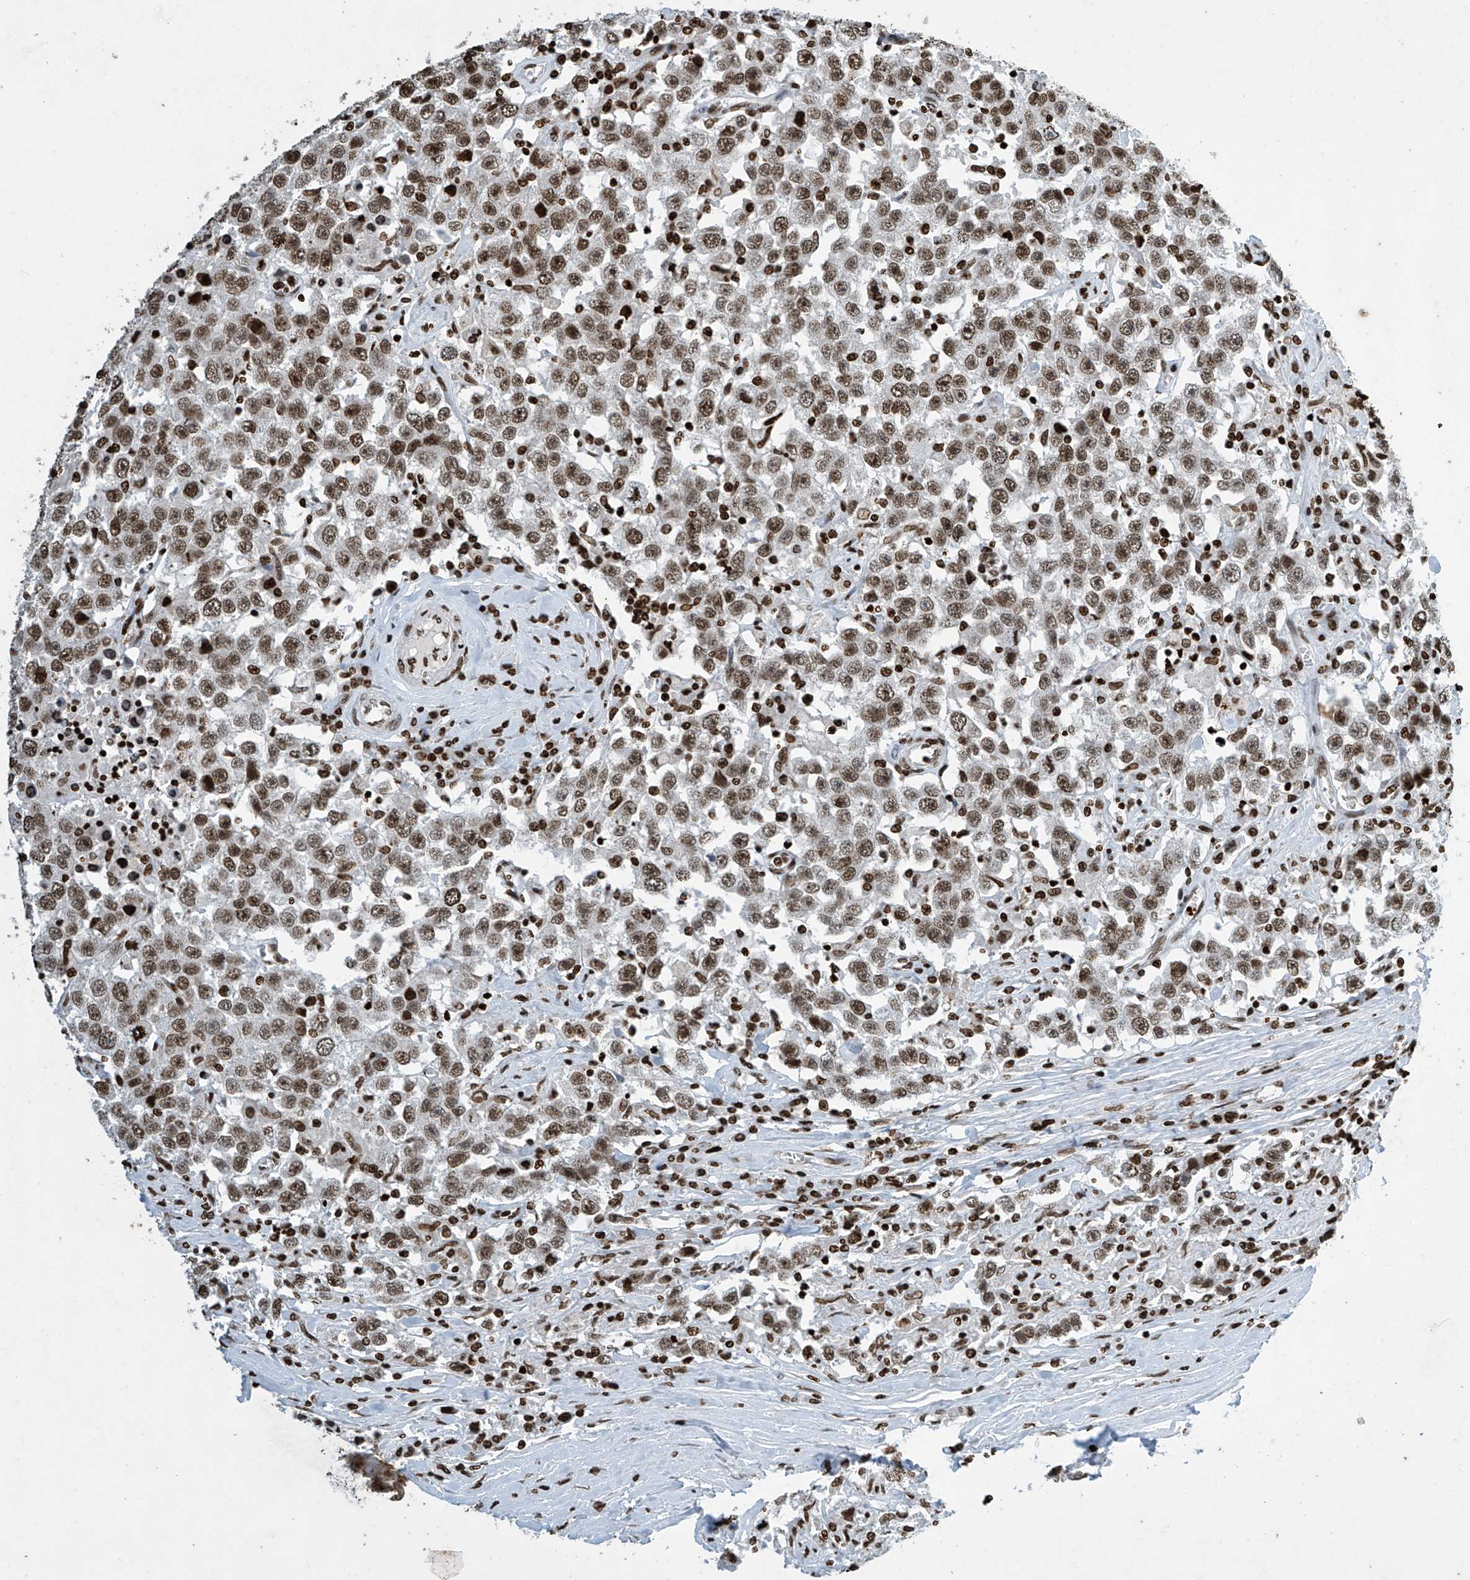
{"staining": {"intensity": "moderate", "quantity": ">75%", "location": "nuclear"}, "tissue": "testis cancer", "cell_type": "Tumor cells", "image_type": "cancer", "snomed": [{"axis": "morphology", "description": "Seminoma, NOS"}, {"axis": "topography", "description": "Testis"}], "caption": "Tumor cells demonstrate medium levels of moderate nuclear staining in about >75% of cells in human seminoma (testis).", "gene": "H4C16", "patient": {"sex": "male", "age": 41}}